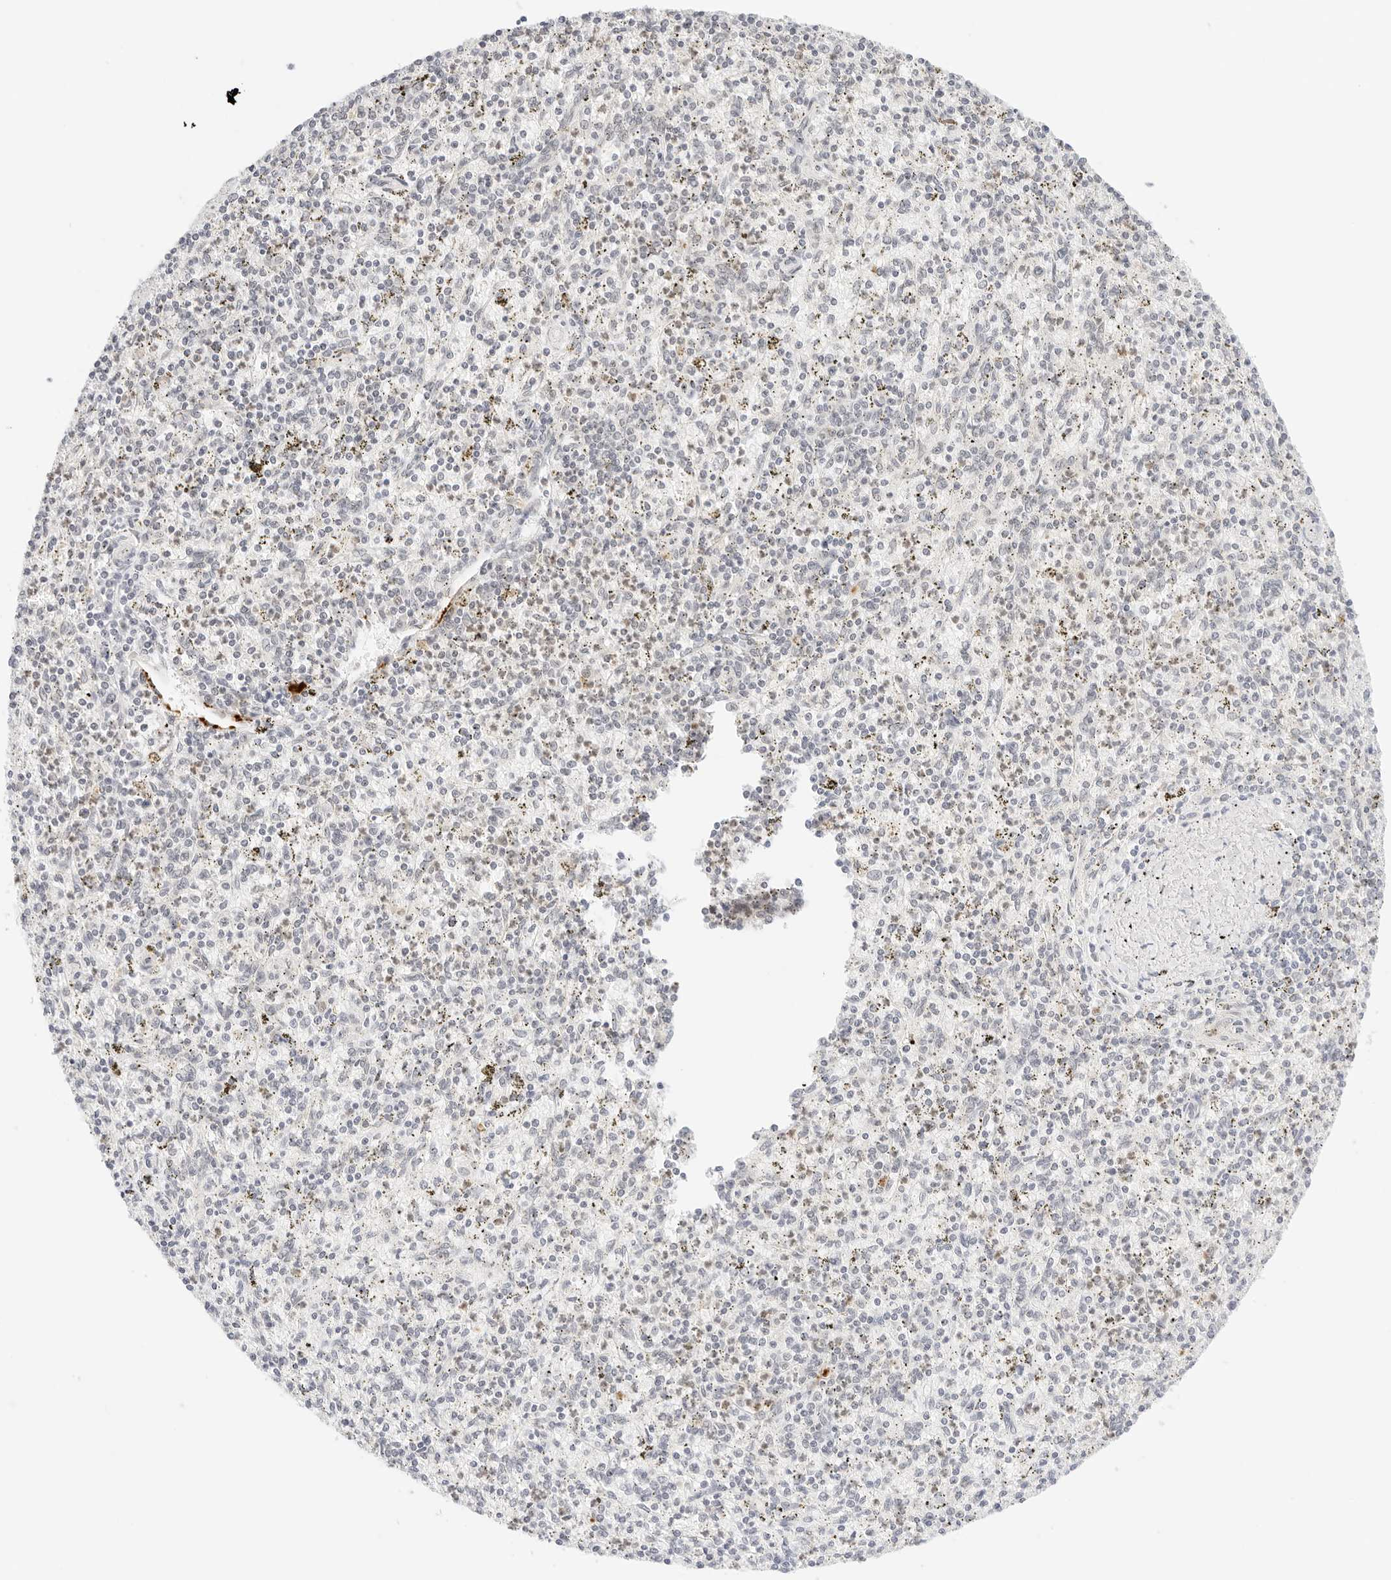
{"staining": {"intensity": "negative", "quantity": "none", "location": "none"}, "tissue": "spleen", "cell_type": "Cells in red pulp", "image_type": "normal", "snomed": [{"axis": "morphology", "description": "Normal tissue, NOS"}, {"axis": "topography", "description": "Spleen"}], "caption": "DAB immunohistochemical staining of unremarkable human spleen reveals no significant positivity in cells in red pulp. (Stains: DAB immunohistochemistry with hematoxylin counter stain, Microscopy: brightfield microscopy at high magnification).", "gene": "POLR3C", "patient": {"sex": "male", "age": 72}}